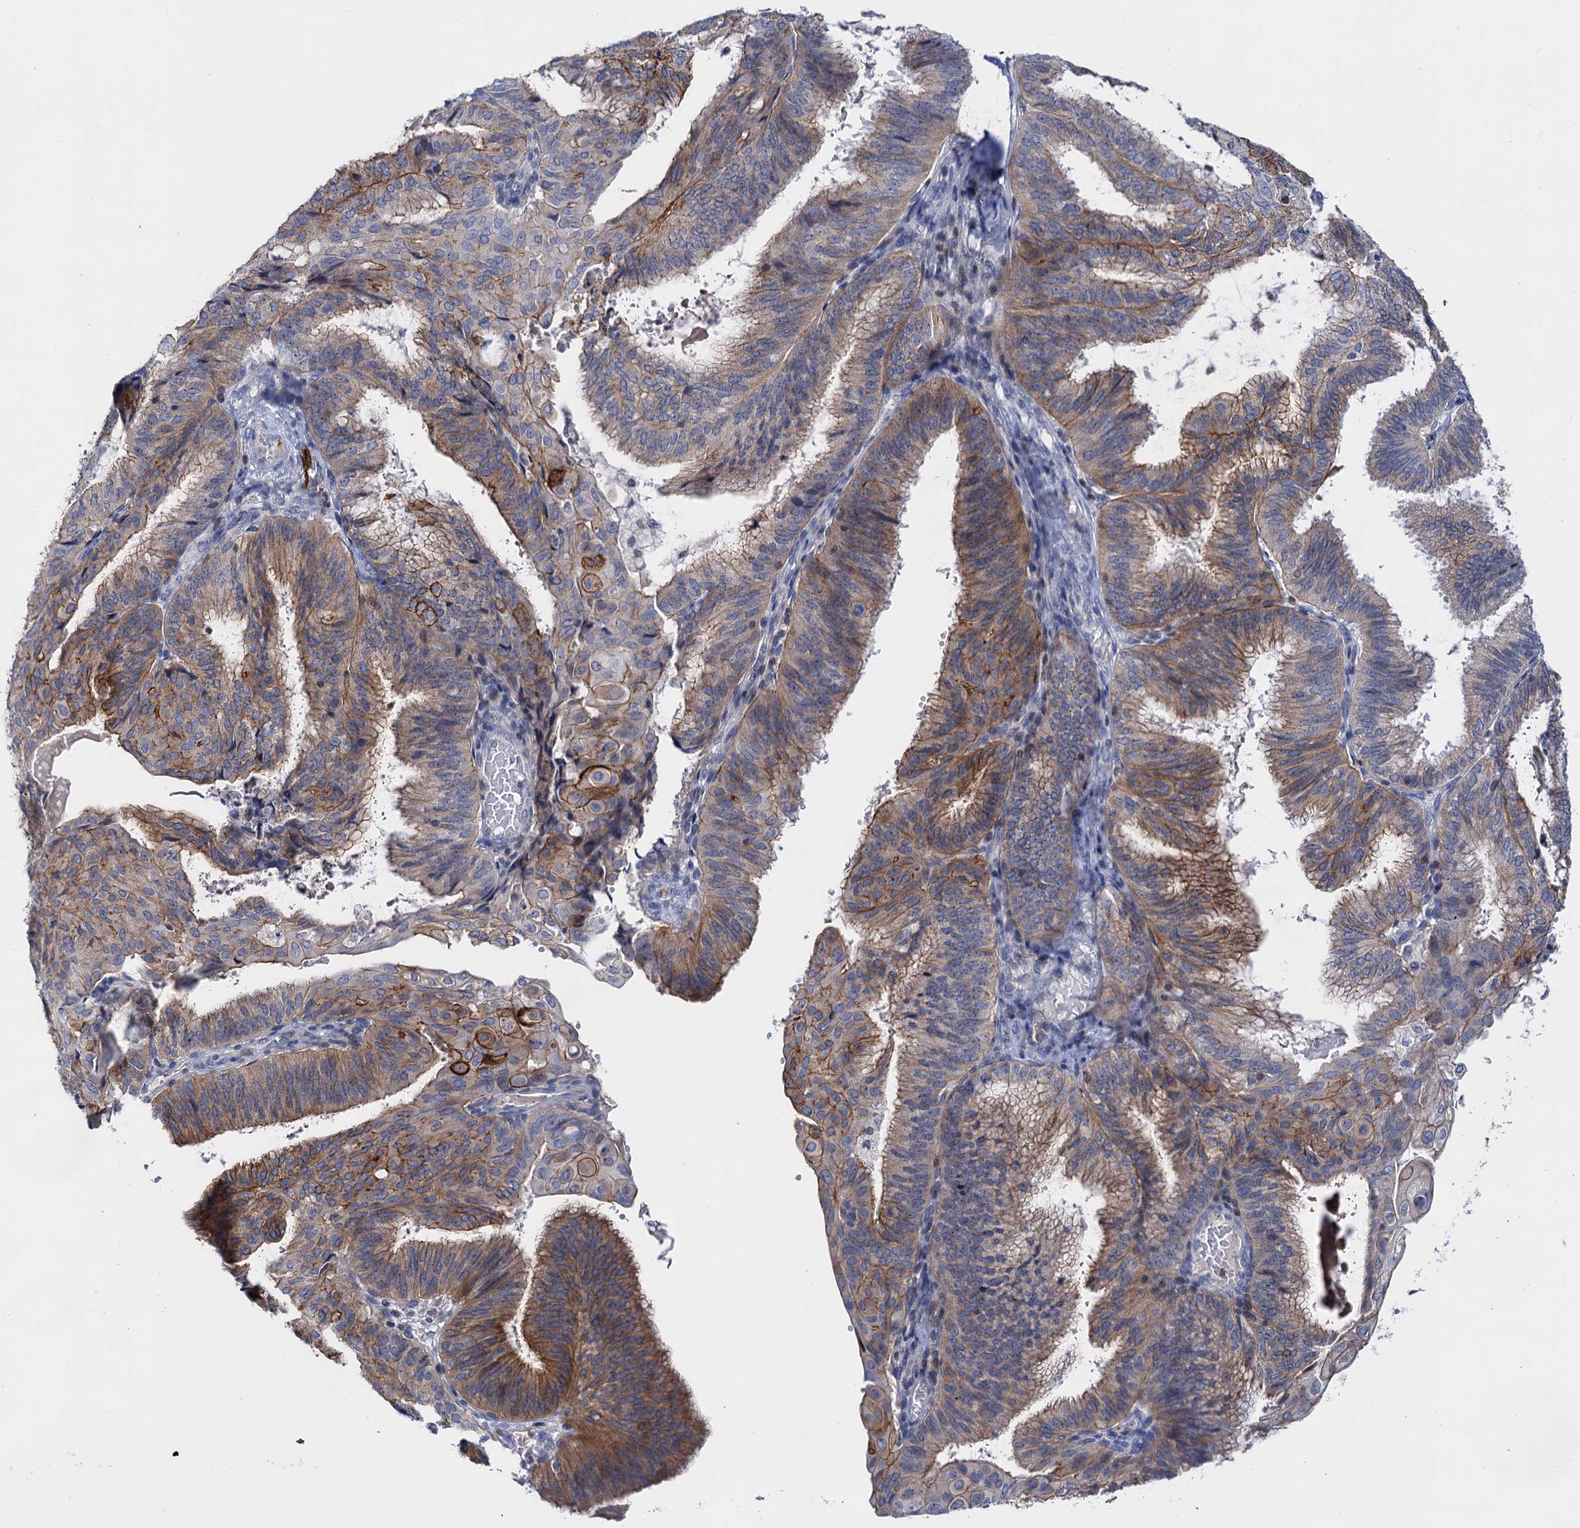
{"staining": {"intensity": "moderate", "quantity": ">75%", "location": "cytoplasmic/membranous"}, "tissue": "endometrial cancer", "cell_type": "Tumor cells", "image_type": "cancer", "snomed": [{"axis": "morphology", "description": "Adenocarcinoma, NOS"}, {"axis": "topography", "description": "Endometrium"}], "caption": "Human adenocarcinoma (endometrial) stained with a protein marker shows moderate staining in tumor cells.", "gene": "ABLIM1", "patient": {"sex": "female", "age": 49}}